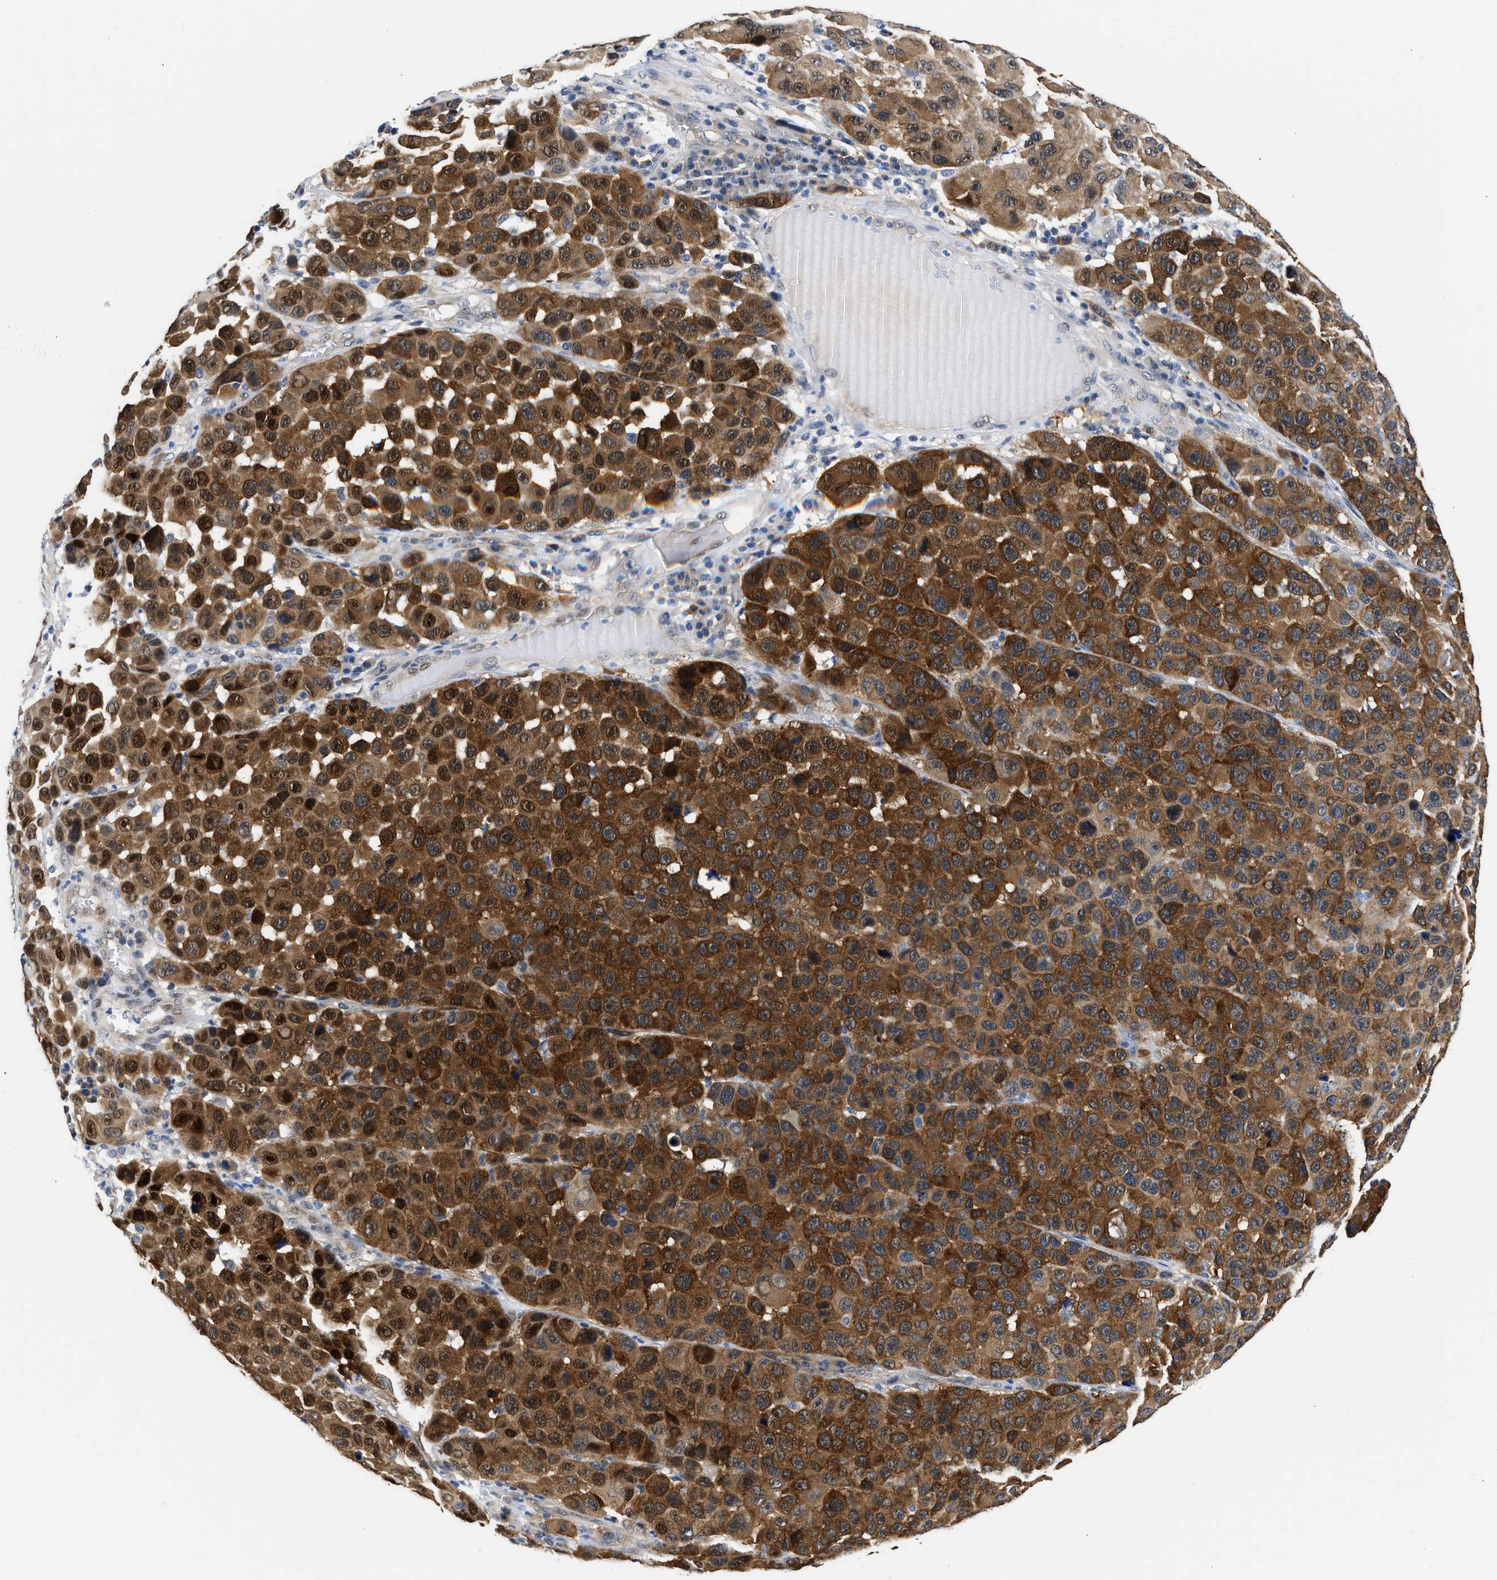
{"staining": {"intensity": "strong", "quantity": ">75%", "location": "cytoplasmic/membranous"}, "tissue": "melanoma", "cell_type": "Tumor cells", "image_type": "cancer", "snomed": [{"axis": "morphology", "description": "Malignant melanoma, NOS"}, {"axis": "topography", "description": "Skin"}], "caption": "Melanoma stained for a protein (brown) displays strong cytoplasmic/membranous positive expression in approximately >75% of tumor cells.", "gene": "XPO5", "patient": {"sex": "male", "age": 53}}